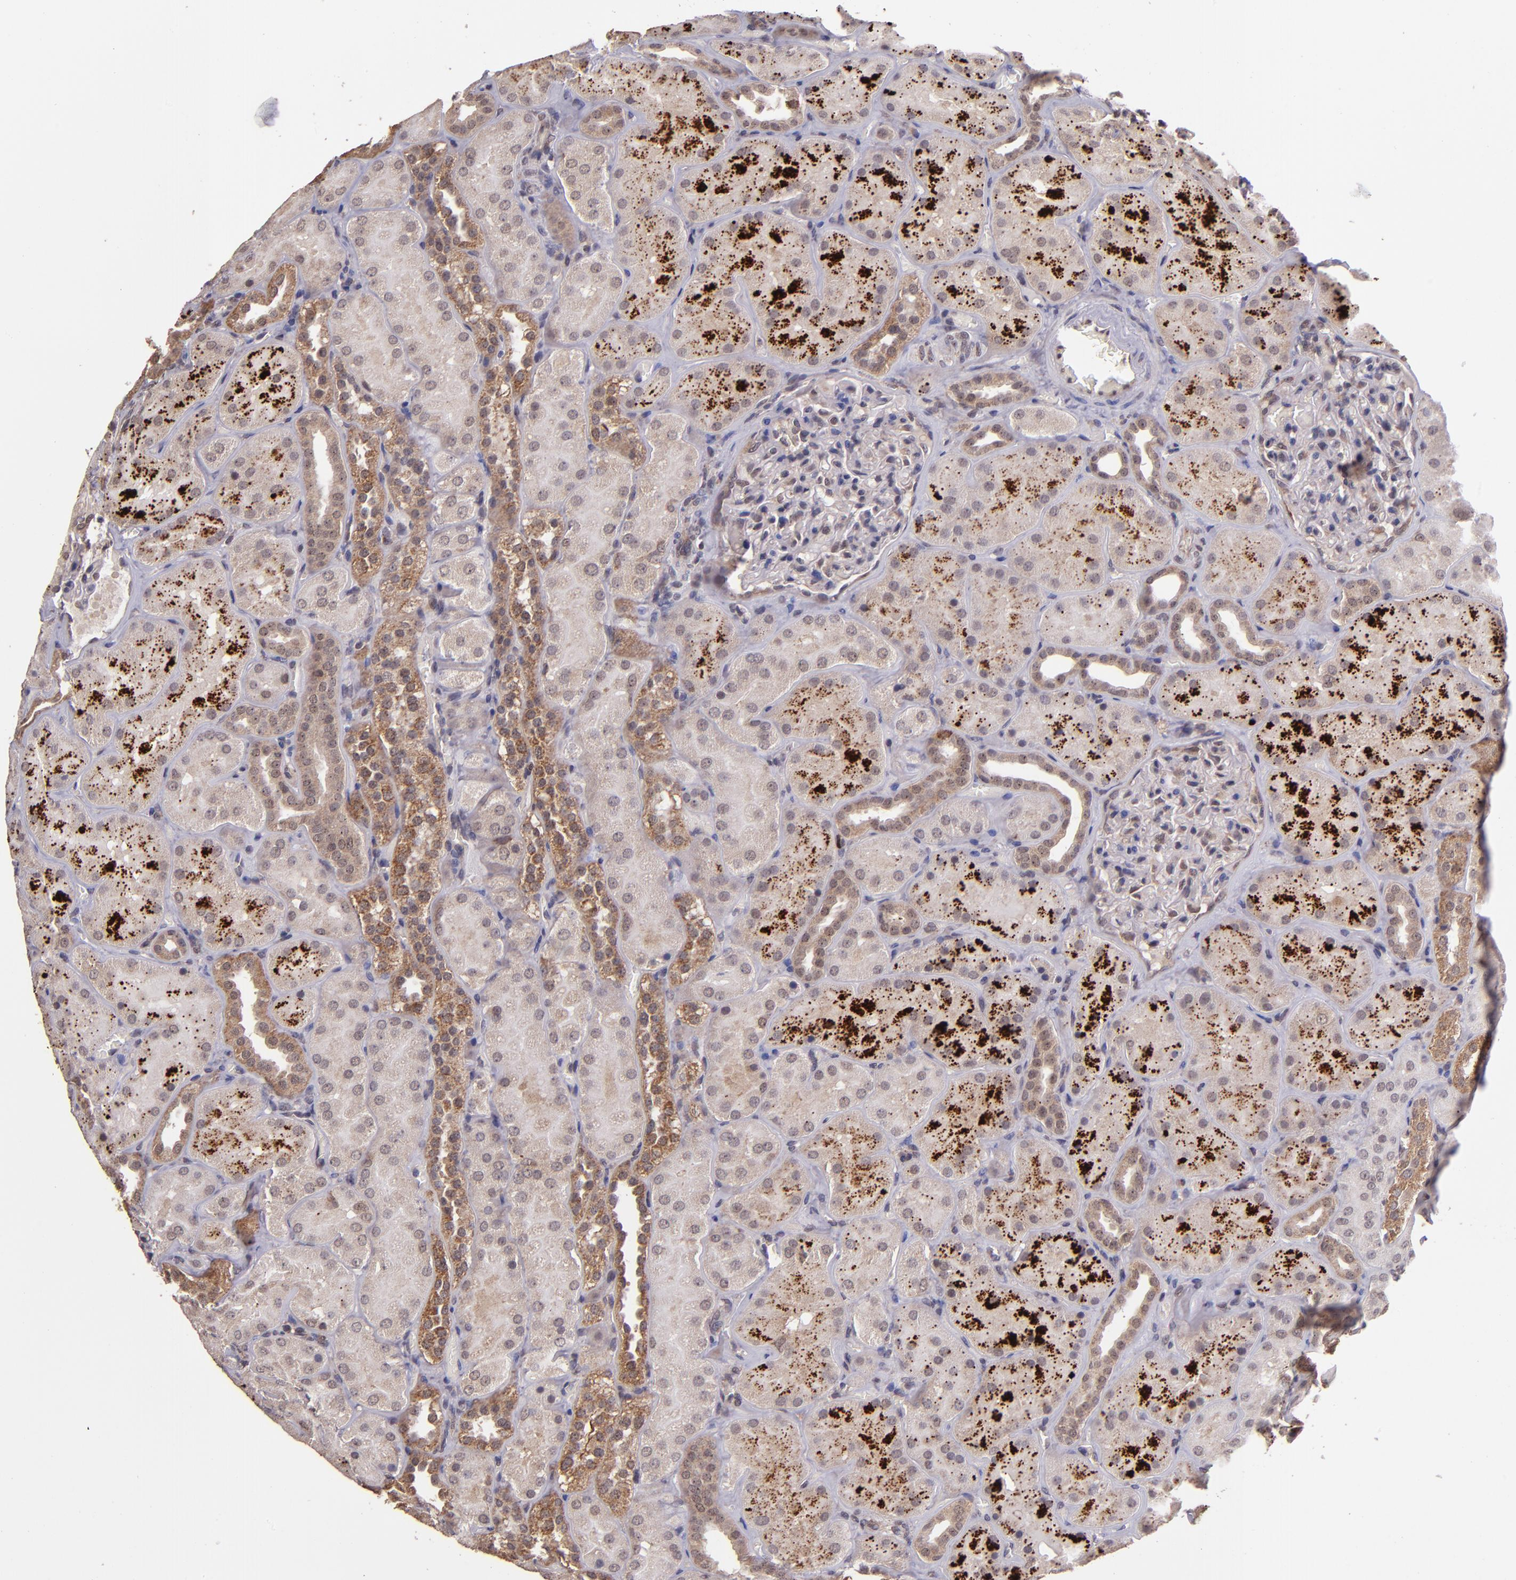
{"staining": {"intensity": "weak", "quantity": ">75%", "location": "cytoplasmic/membranous"}, "tissue": "kidney", "cell_type": "Cells in glomeruli", "image_type": "normal", "snomed": [{"axis": "morphology", "description": "Normal tissue, NOS"}, {"axis": "topography", "description": "Kidney"}], "caption": "Immunohistochemical staining of normal human kidney reveals >75% levels of weak cytoplasmic/membranous protein staining in approximately >75% of cells in glomeruli.", "gene": "USP51", "patient": {"sex": "male", "age": 28}}